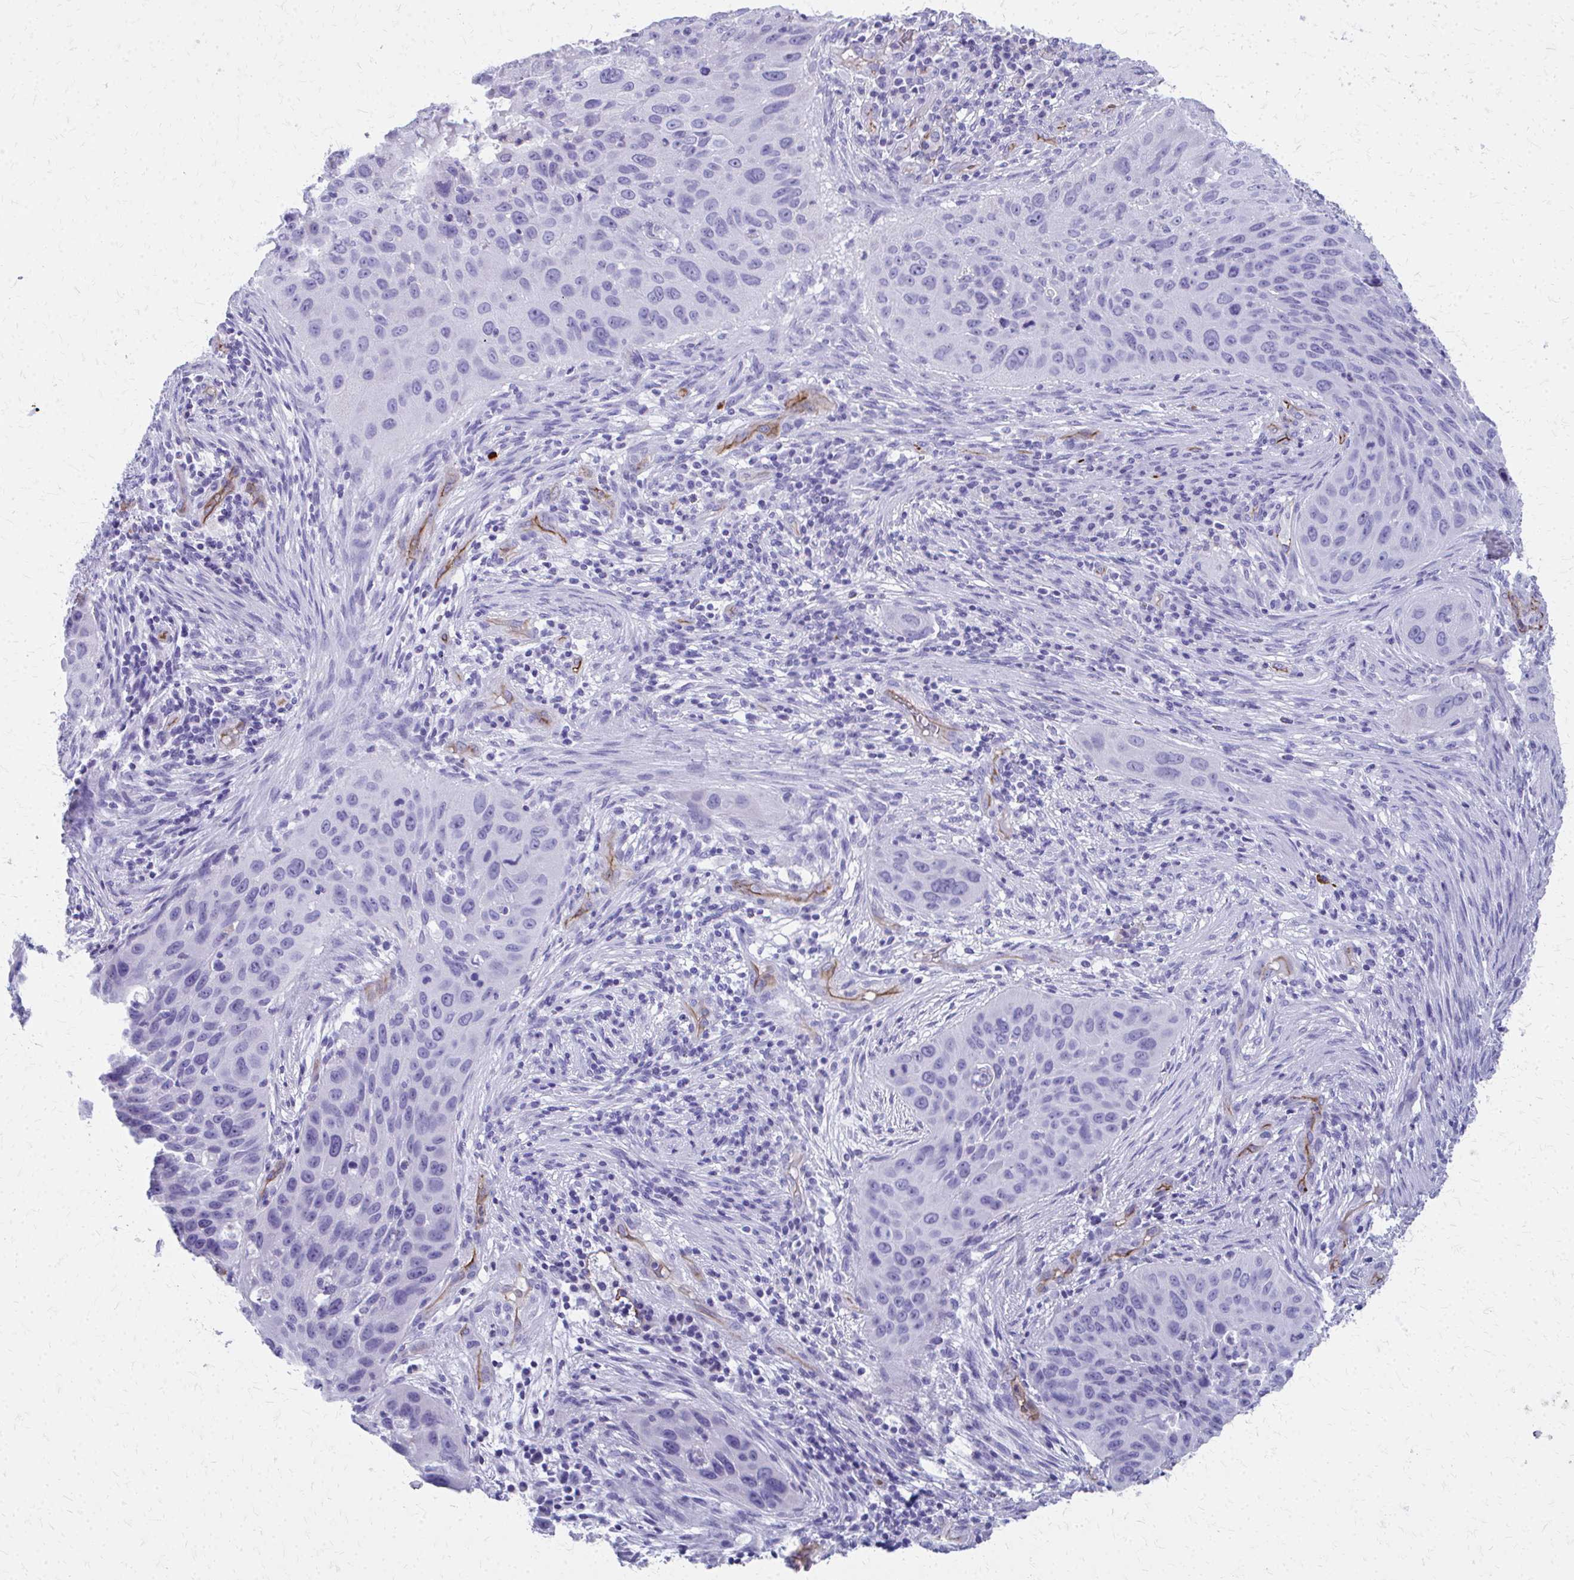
{"staining": {"intensity": "negative", "quantity": "none", "location": "none"}, "tissue": "lung cancer", "cell_type": "Tumor cells", "image_type": "cancer", "snomed": [{"axis": "morphology", "description": "Squamous cell carcinoma, NOS"}, {"axis": "topography", "description": "Lung"}], "caption": "Tumor cells show no significant protein staining in lung cancer (squamous cell carcinoma).", "gene": "TPSG1", "patient": {"sex": "male", "age": 63}}